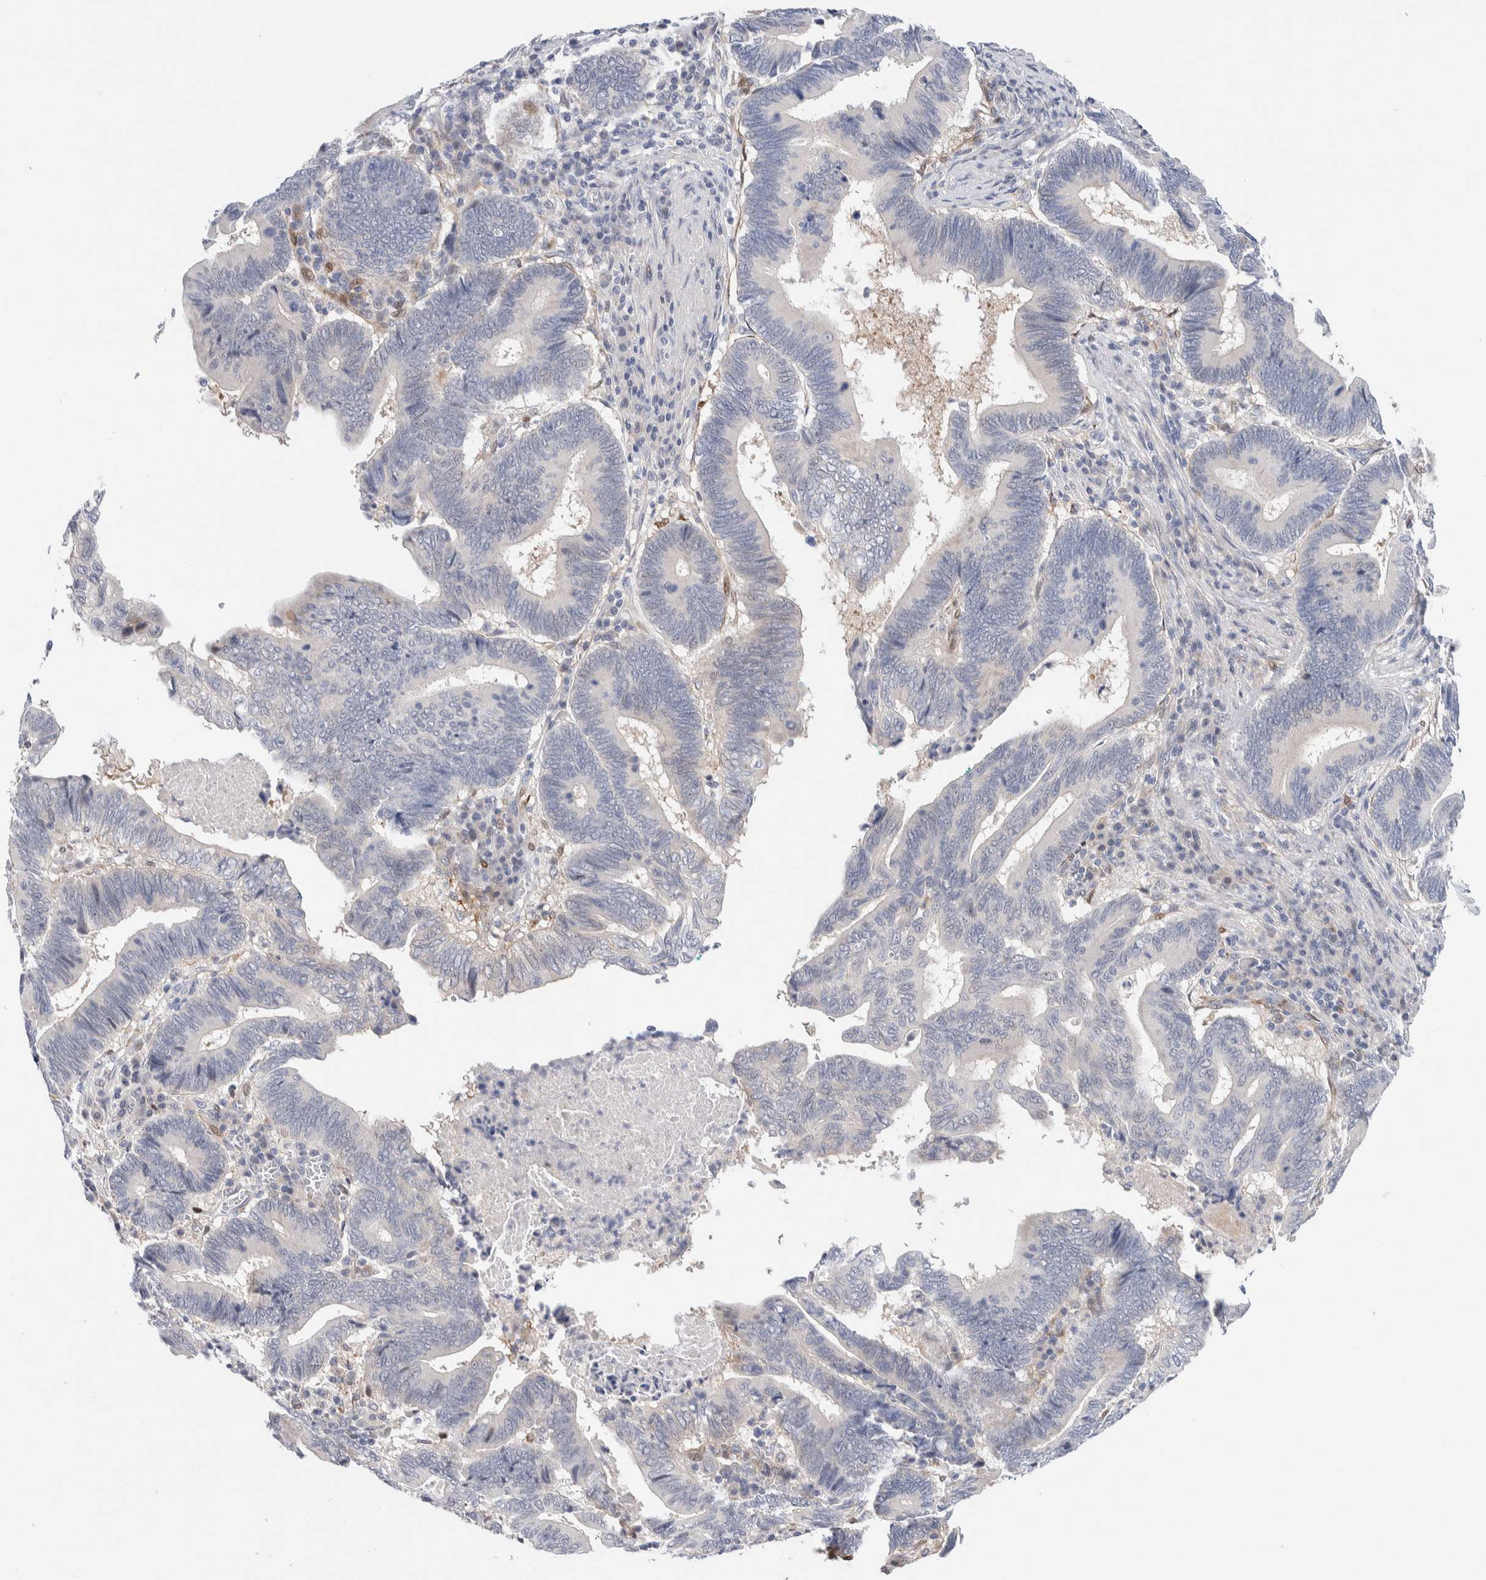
{"staining": {"intensity": "negative", "quantity": "none", "location": "none"}, "tissue": "pancreatic cancer", "cell_type": "Tumor cells", "image_type": "cancer", "snomed": [{"axis": "morphology", "description": "Adenocarcinoma, NOS"}, {"axis": "topography", "description": "Pancreas"}], "caption": "Tumor cells are negative for protein expression in human pancreatic cancer. The staining is performed using DAB brown chromogen with nuclei counter-stained in using hematoxylin.", "gene": "DNAJB6", "patient": {"sex": "female", "age": 70}}